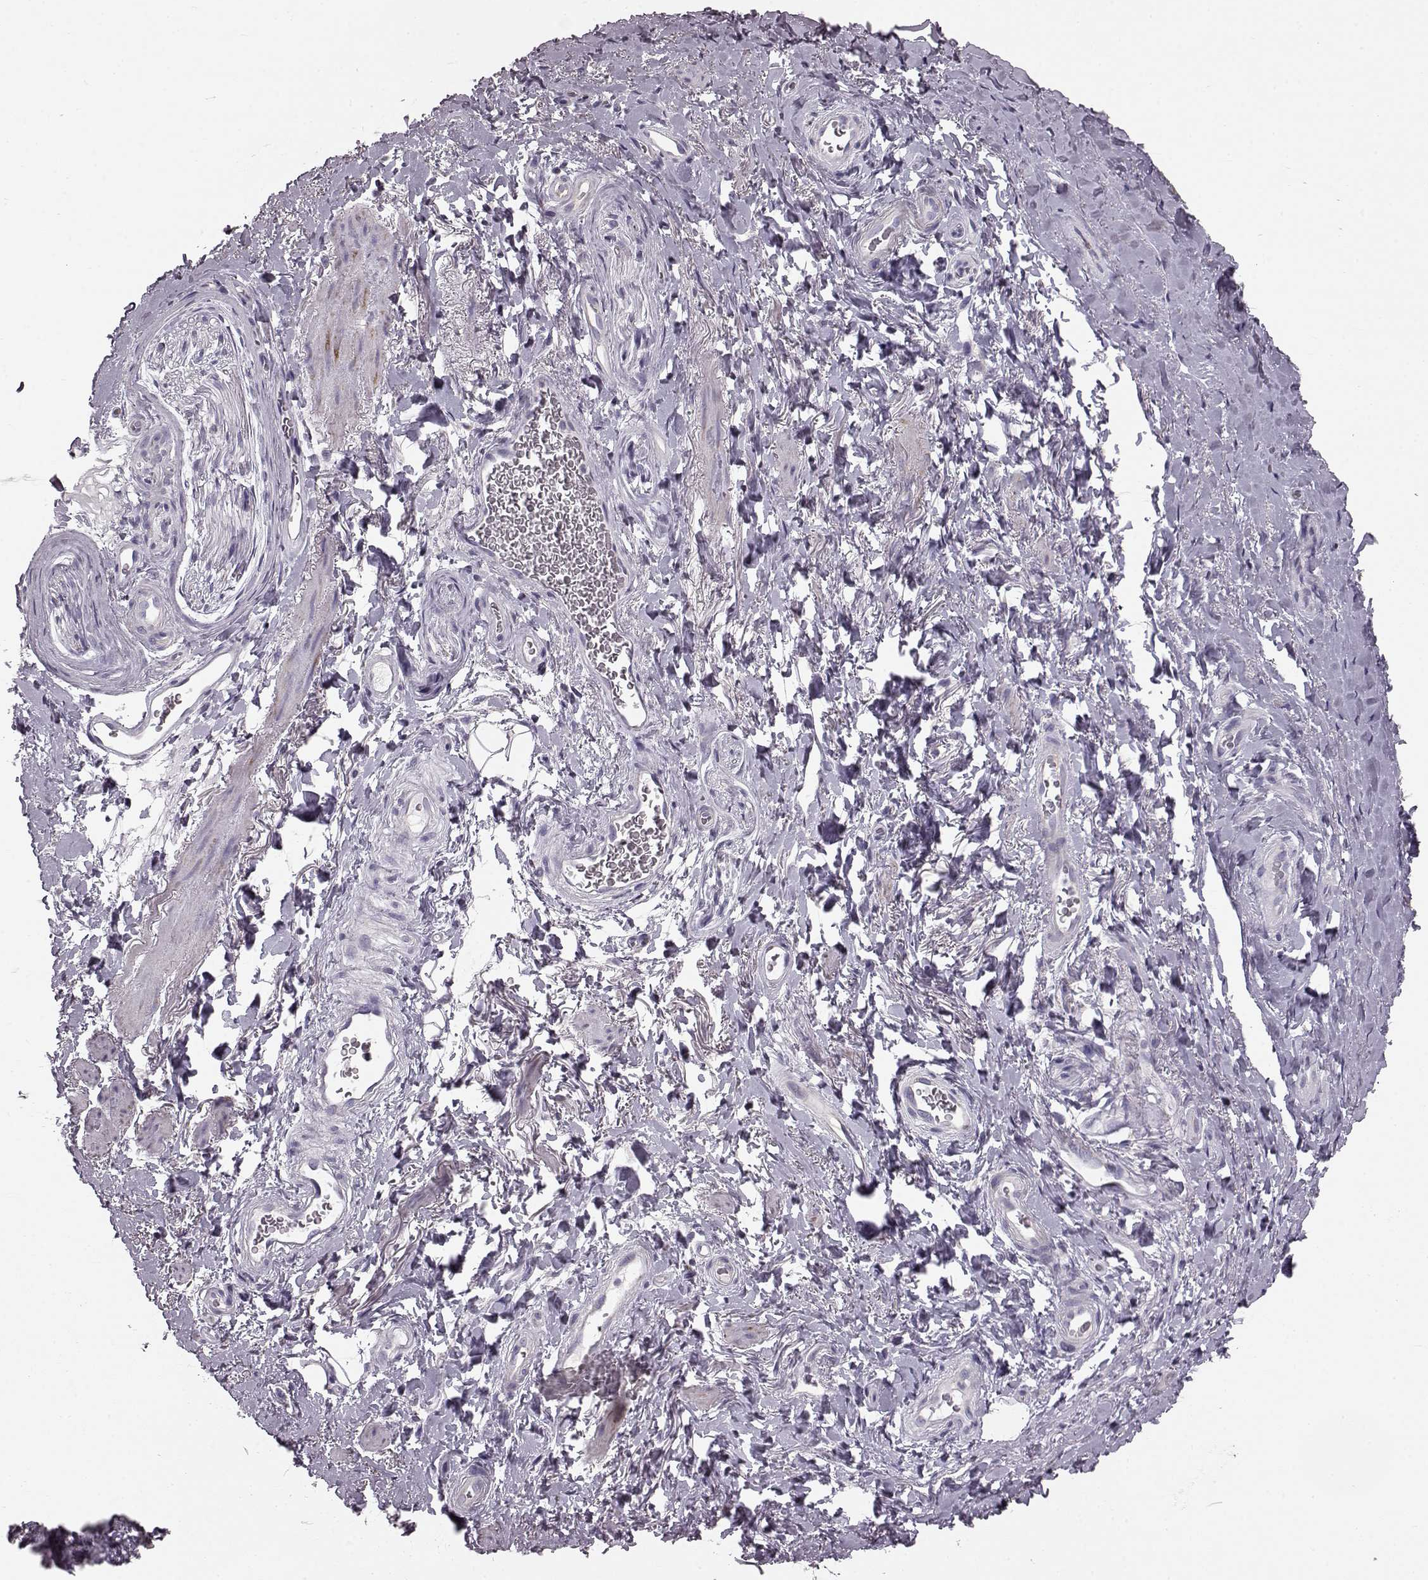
{"staining": {"intensity": "negative", "quantity": "none", "location": "none"}, "tissue": "adipose tissue", "cell_type": "Adipocytes", "image_type": "normal", "snomed": [{"axis": "morphology", "description": "Normal tissue, NOS"}, {"axis": "topography", "description": "Anal"}, {"axis": "topography", "description": "Peripheral nerve tissue"}], "caption": "A high-resolution image shows IHC staining of benign adipose tissue, which shows no significant positivity in adipocytes. (Immunohistochemistry, brightfield microscopy, high magnification).", "gene": "ATP5MF", "patient": {"sex": "male", "age": 53}}